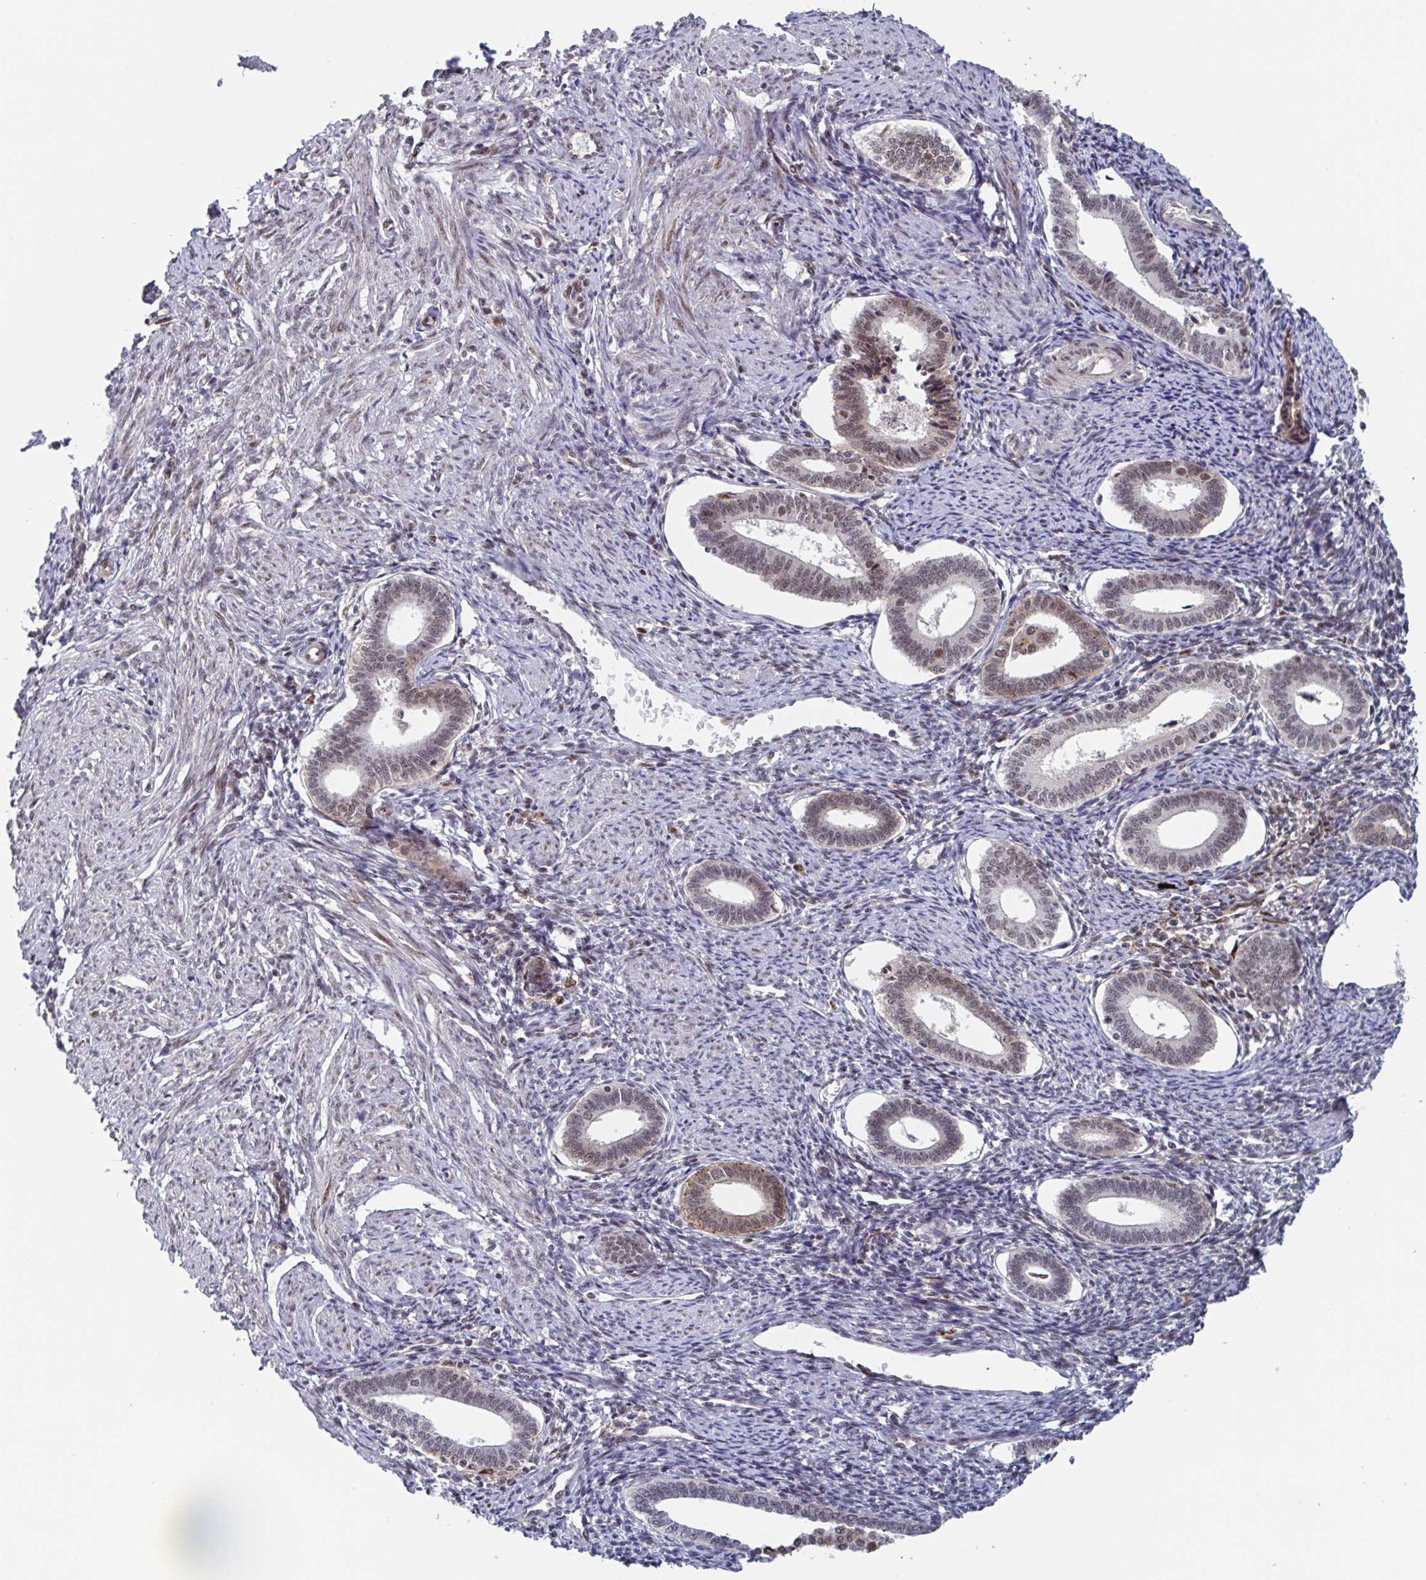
{"staining": {"intensity": "moderate", "quantity": "<25%", "location": "nuclear"}, "tissue": "endometrium", "cell_type": "Cells in endometrial stroma", "image_type": "normal", "snomed": [{"axis": "morphology", "description": "Normal tissue, NOS"}, {"axis": "topography", "description": "Endometrium"}], "caption": "Immunohistochemistry of benign human endometrium reveals low levels of moderate nuclear expression in approximately <25% of cells in endometrial stroma. (DAB = brown stain, brightfield microscopy at high magnification).", "gene": "RNF212", "patient": {"sex": "female", "age": 41}}